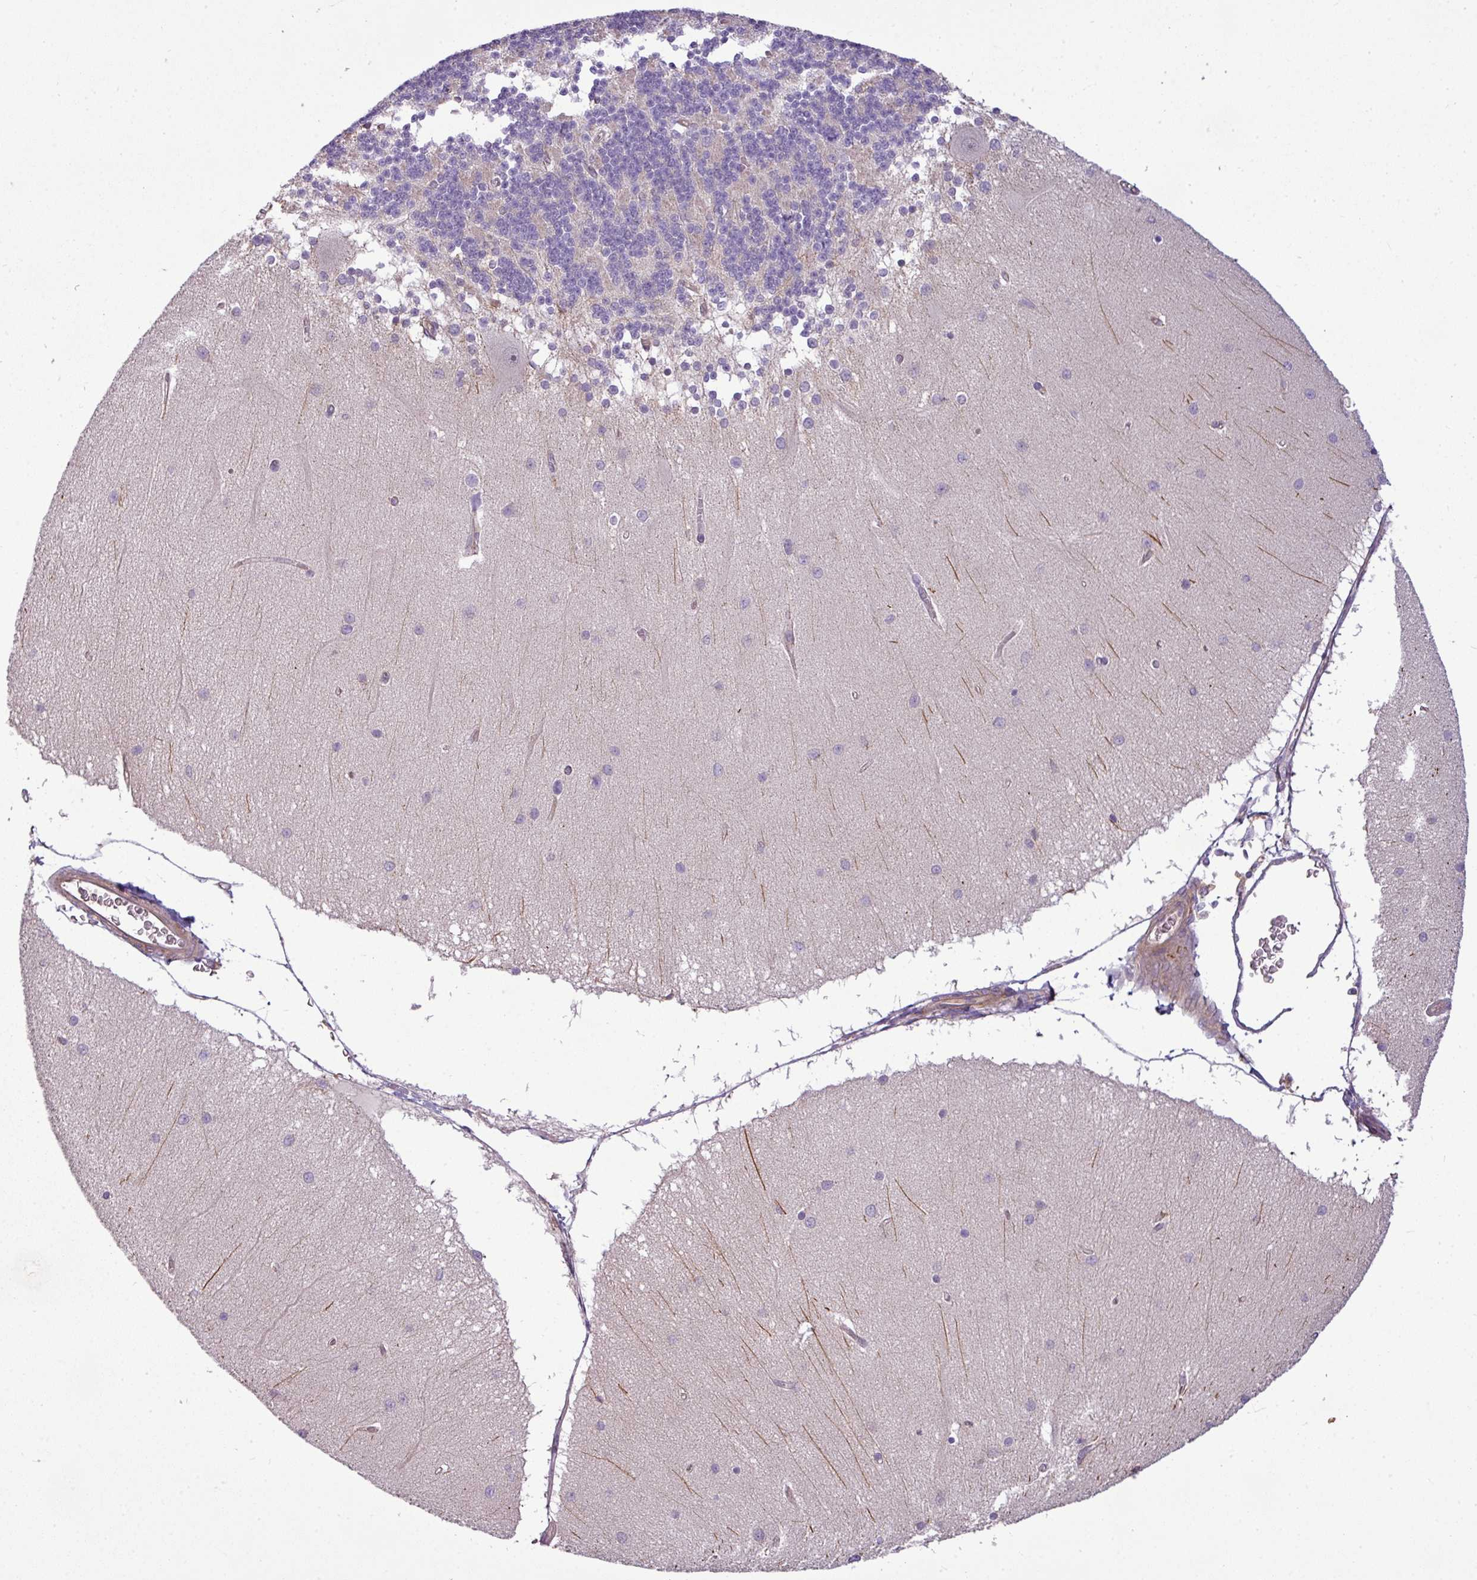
{"staining": {"intensity": "negative", "quantity": "none", "location": "none"}, "tissue": "cerebellum", "cell_type": "Cells in granular layer", "image_type": "normal", "snomed": [{"axis": "morphology", "description": "Normal tissue, NOS"}, {"axis": "topography", "description": "Cerebellum"}], "caption": "Immunohistochemistry histopathology image of benign cerebellum: cerebellum stained with DAB (3,3'-diaminobenzidine) reveals no significant protein expression in cells in granular layer.", "gene": "ZNF35", "patient": {"sex": "female", "age": 54}}